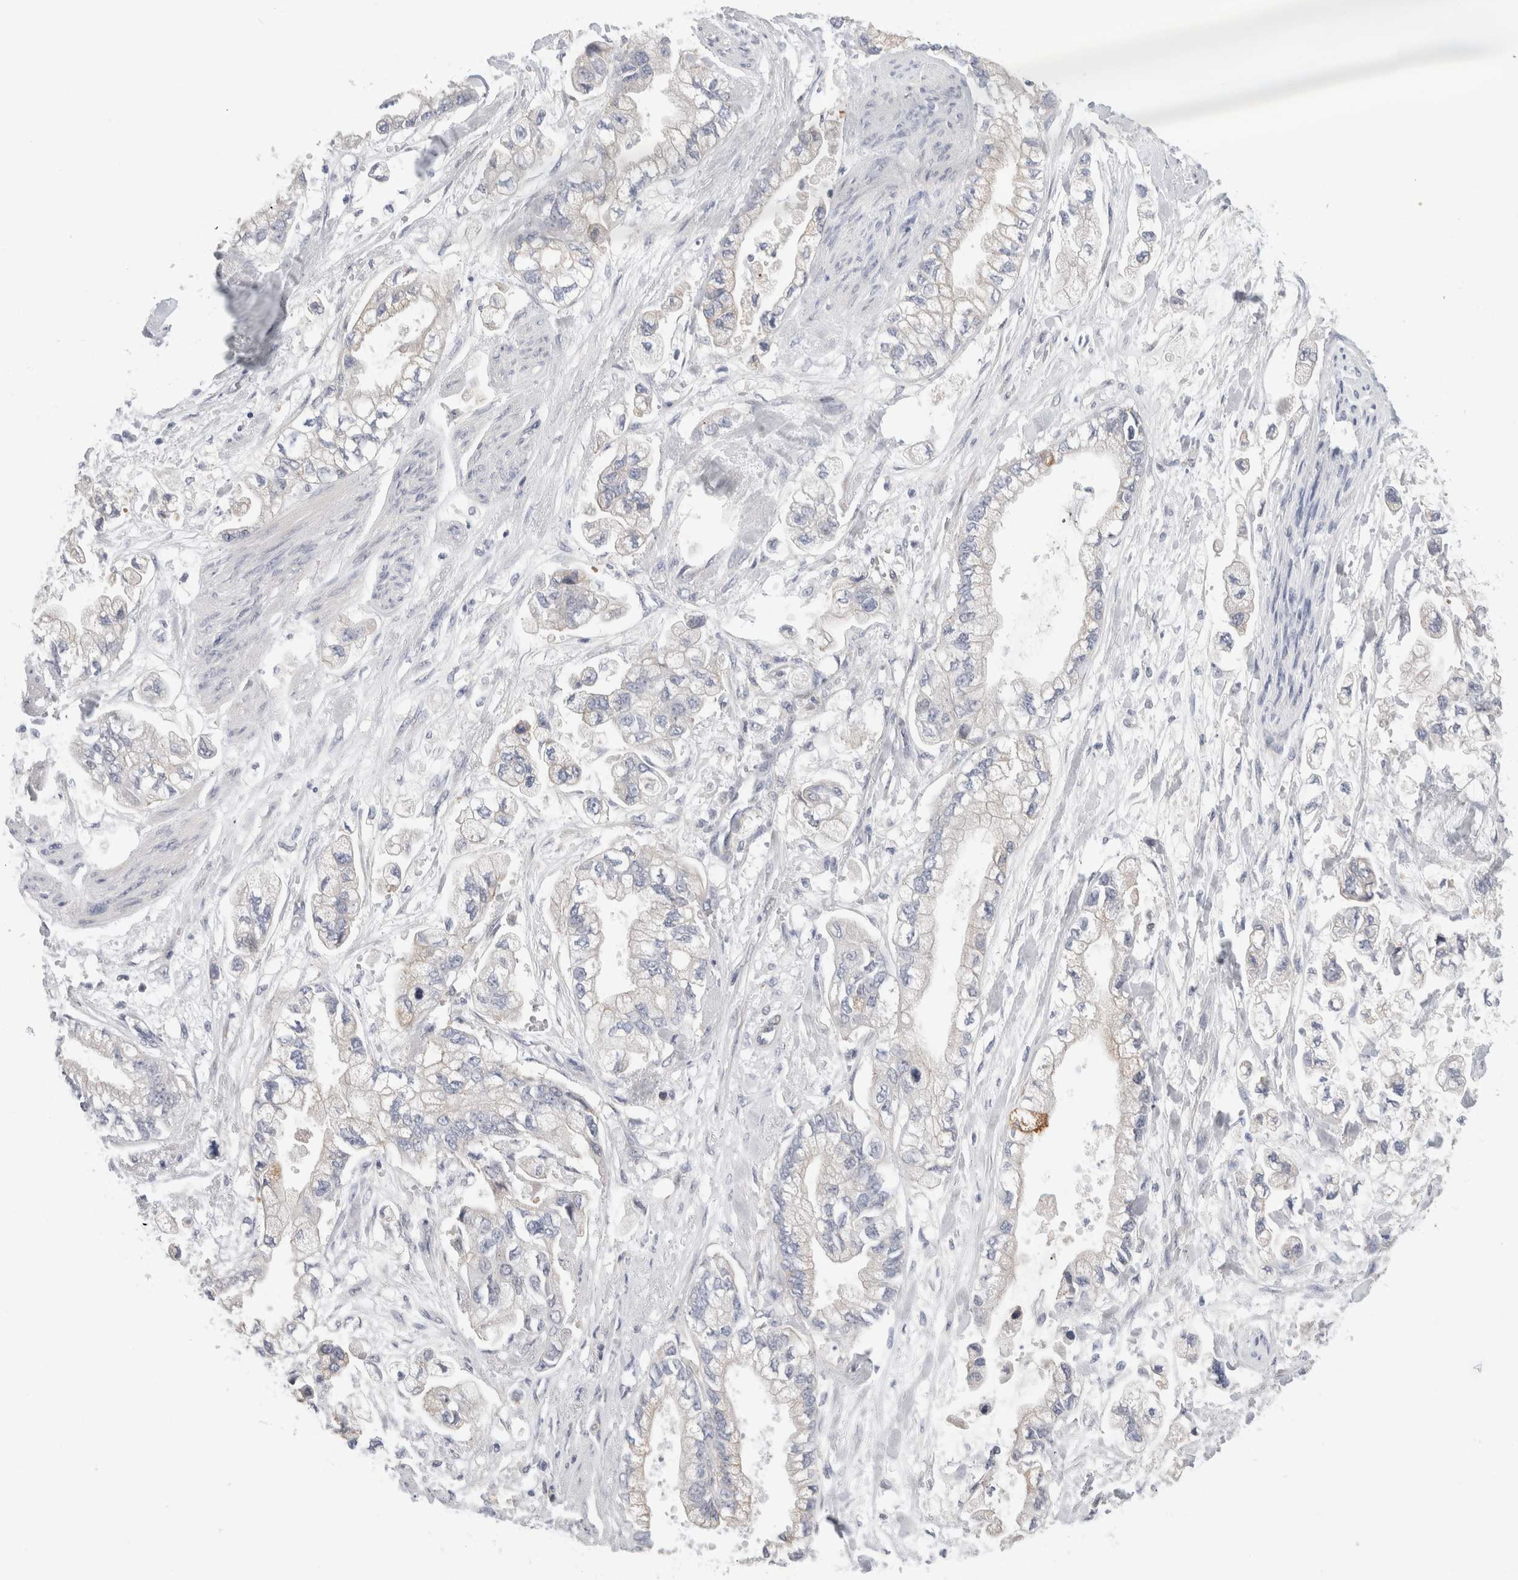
{"staining": {"intensity": "negative", "quantity": "none", "location": "none"}, "tissue": "stomach cancer", "cell_type": "Tumor cells", "image_type": "cancer", "snomed": [{"axis": "morphology", "description": "Normal tissue, NOS"}, {"axis": "morphology", "description": "Adenocarcinoma, NOS"}, {"axis": "topography", "description": "Stomach"}], "caption": "Immunohistochemistry (IHC) micrograph of human stomach adenocarcinoma stained for a protein (brown), which reveals no positivity in tumor cells.", "gene": "SYTL5", "patient": {"sex": "male", "age": 62}}